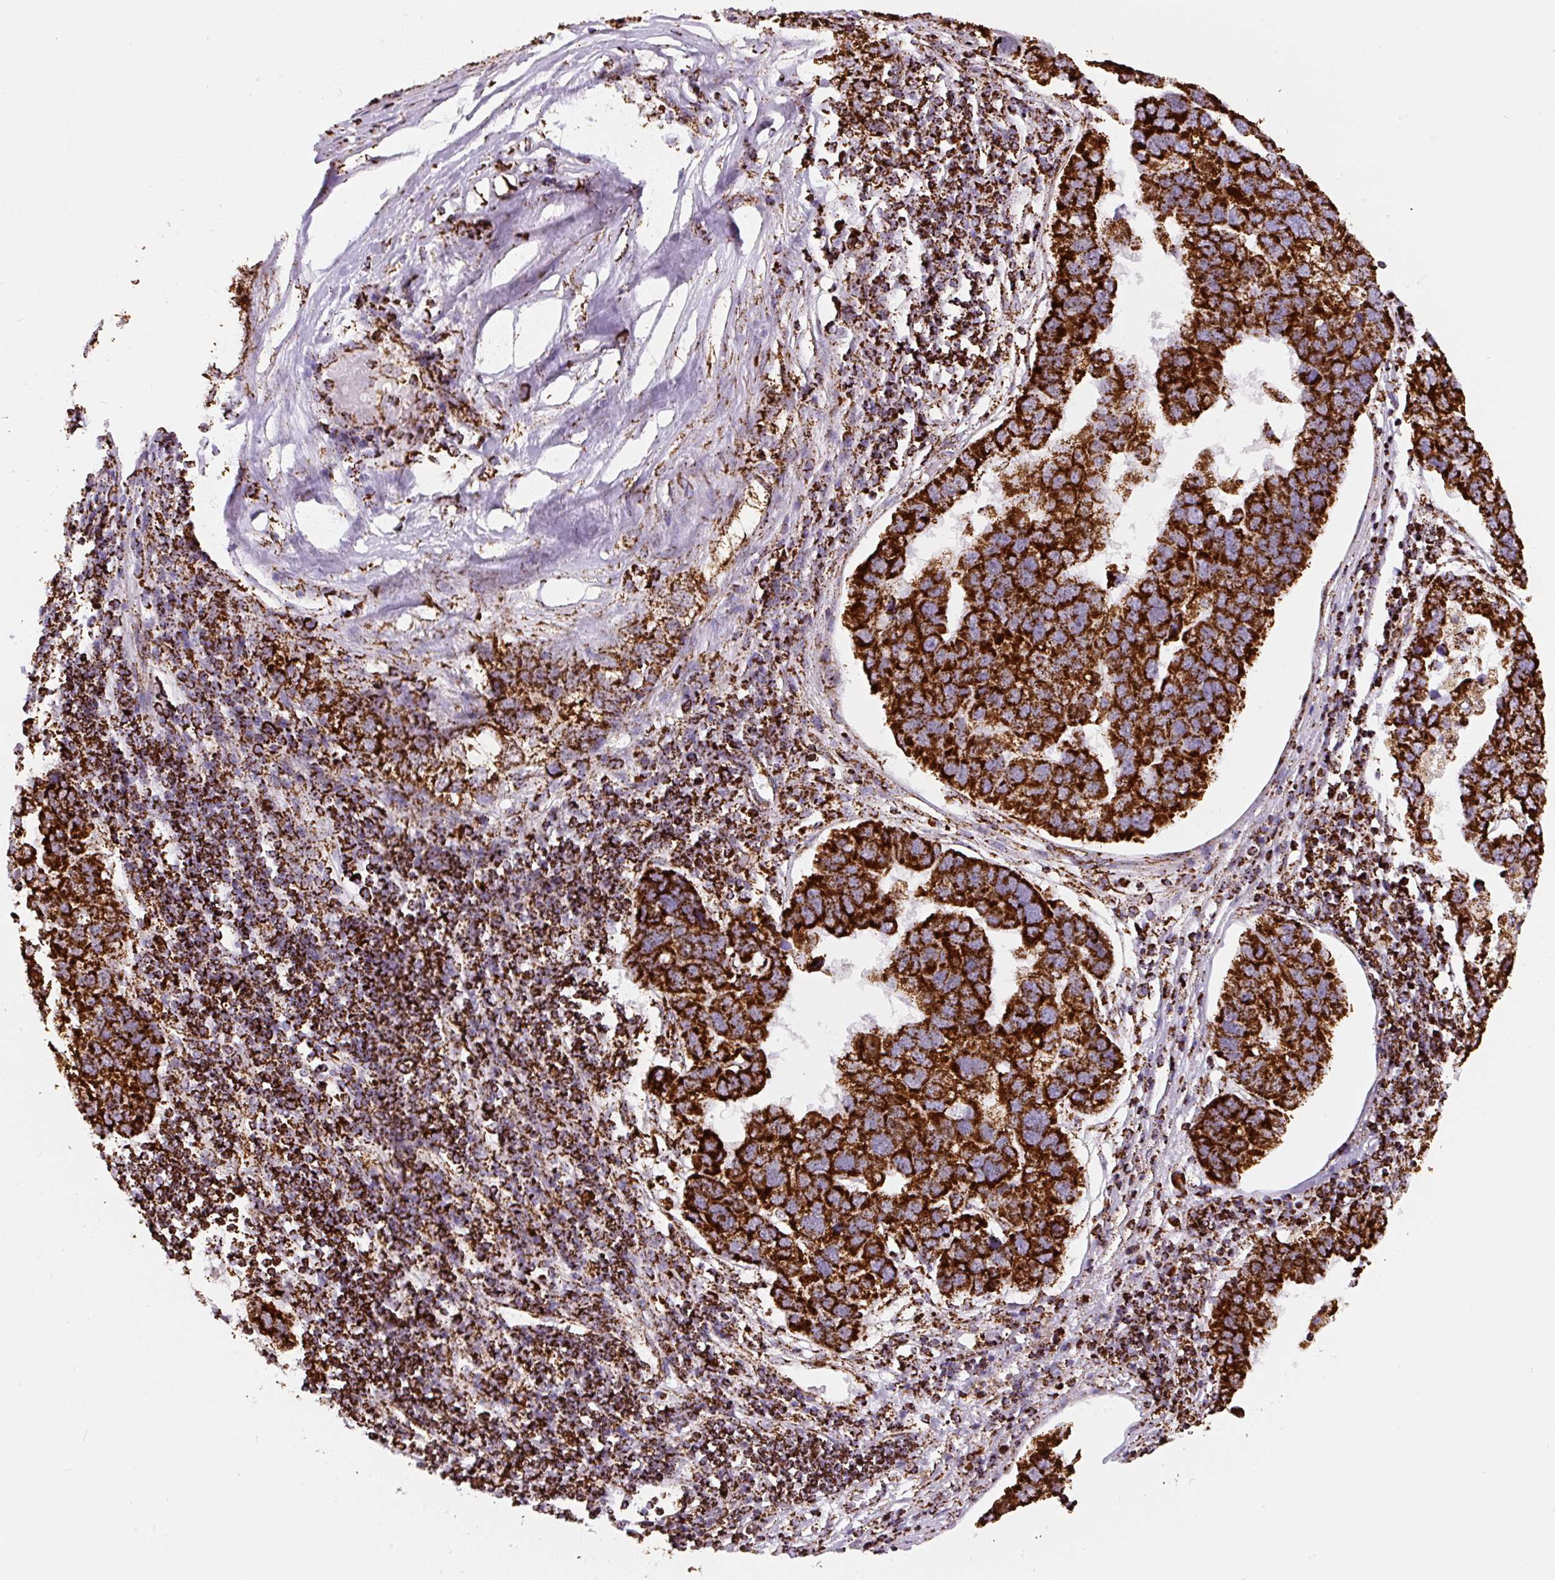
{"staining": {"intensity": "strong", "quantity": ">75%", "location": "cytoplasmic/membranous"}, "tissue": "pancreatic cancer", "cell_type": "Tumor cells", "image_type": "cancer", "snomed": [{"axis": "morphology", "description": "Adenocarcinoma, NOS"}, {"axis": "topography", "description": "Pancreas"}], "caption": "Tumor cells show high levels of strong cytoplasmic/membranous staining in about >75% of cells in pancreatic cancer.", "gene": "ATP5F1A", "patient": {"sex": "female", "age": 61}}